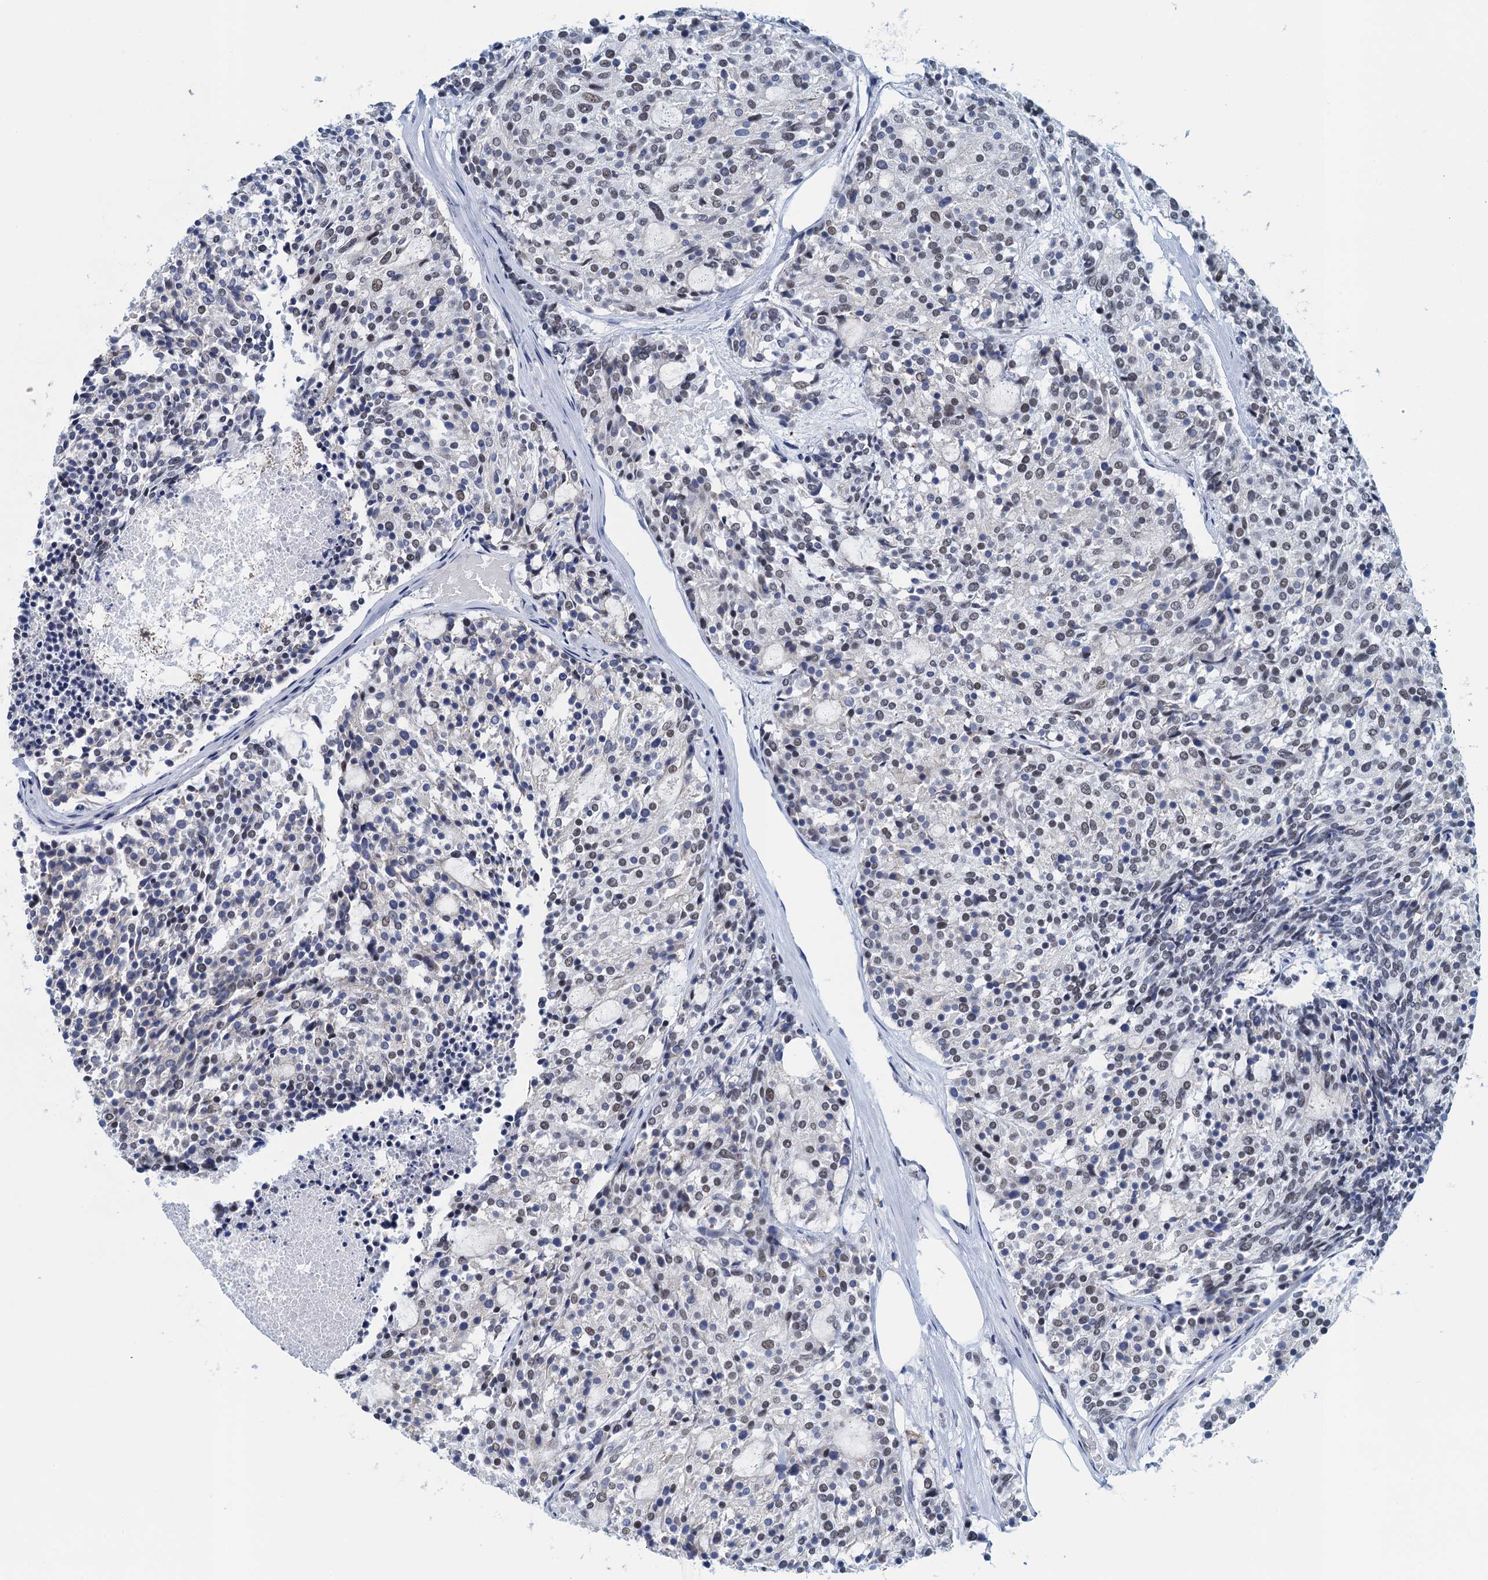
{"staining": {"intensity": "weak", "quantity": "<25%", "location": "nuclear"}, "tissue": "carcinoid", "cell_type": "Tumor cells", "image_type": "cancer", "snomed": [{"axis": "morphology", "description": "Carcinoid, malignant, NOS"}, {"axis": "topography", "description": "Pancreas"}], "caption": "Photomicrograph shows no significant protein positivity in tumor cells of malignant carcinoid.", "gene": "EPS8L1", "patient": {"sex": "female", "age": 54}}